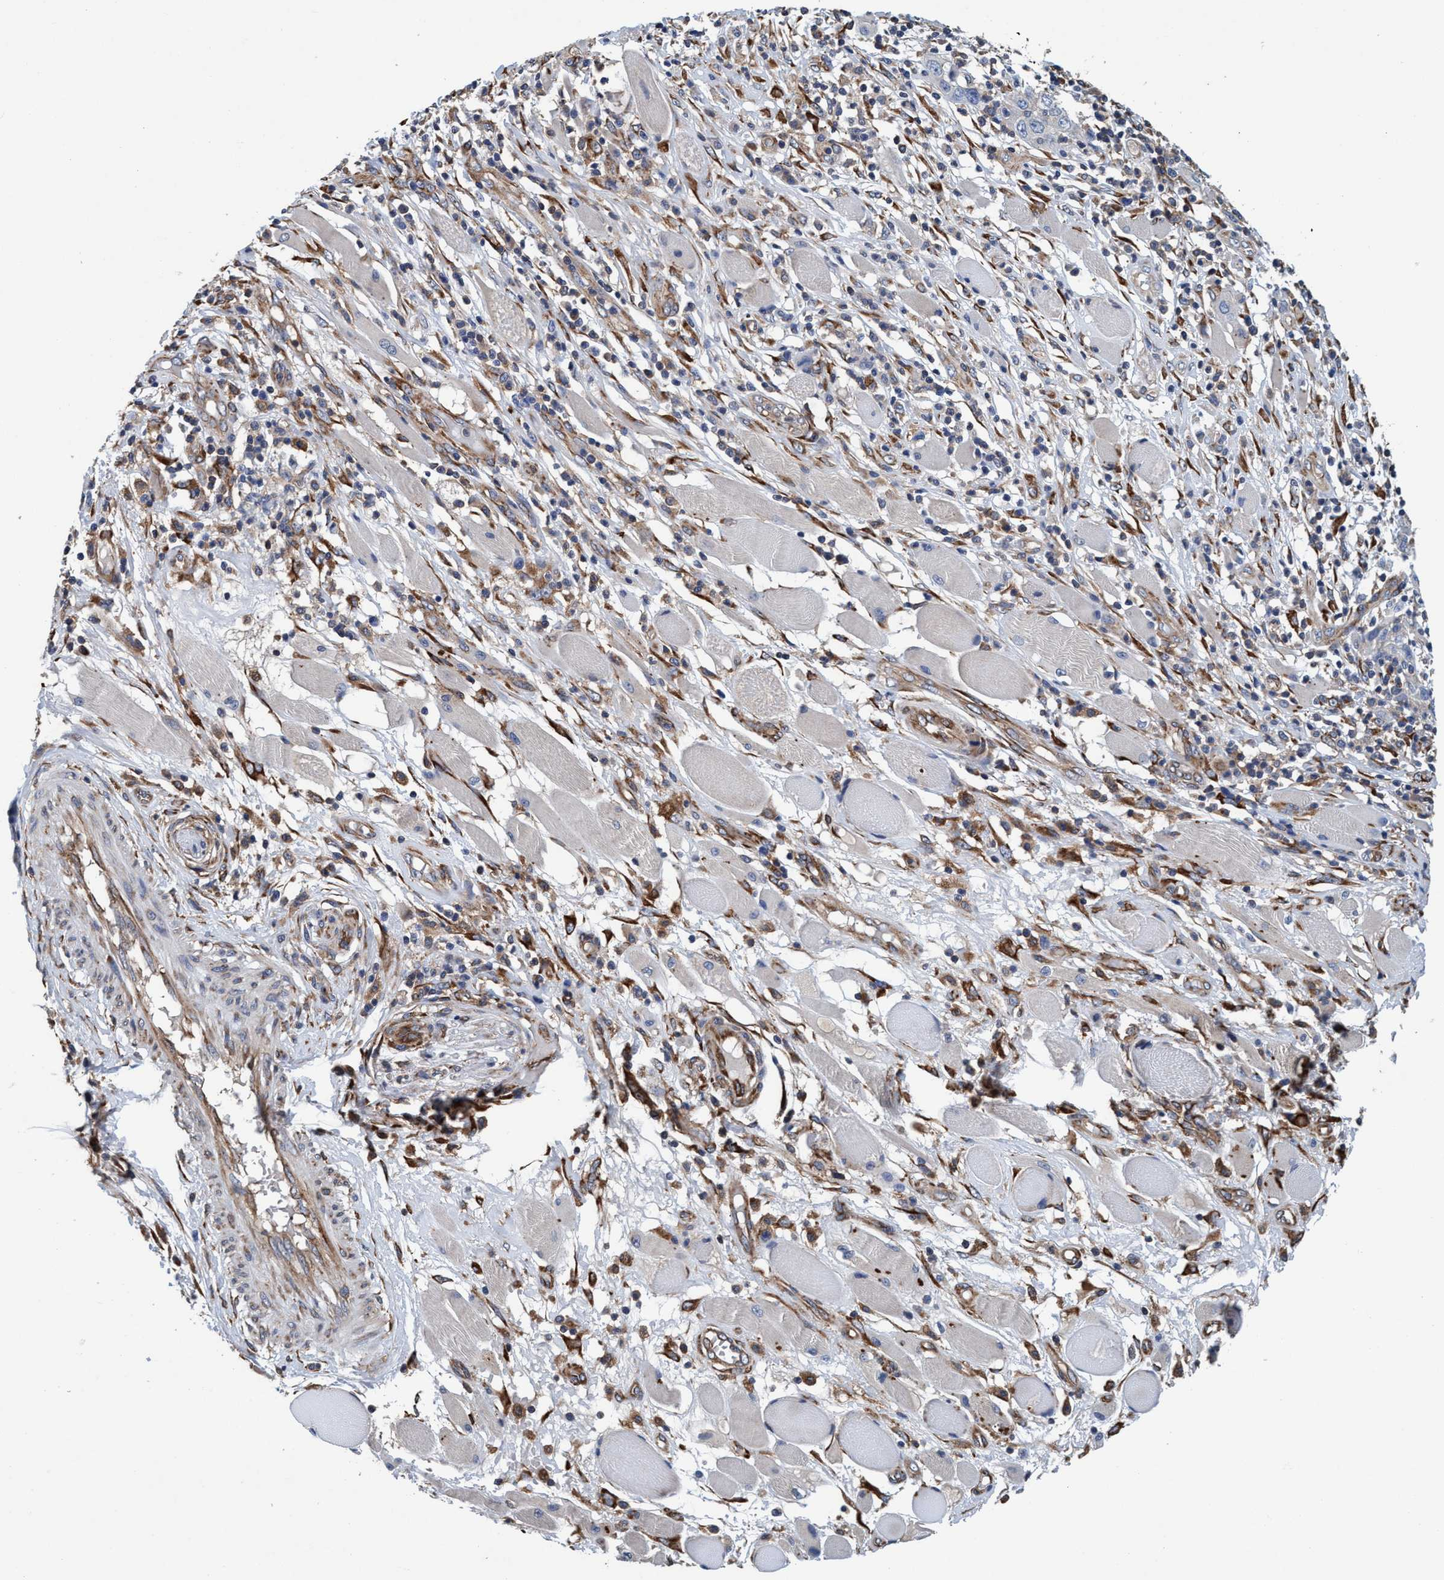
{"staining": {"intensity": "negative", "quantity": "none", "location": "none"}, "tissue": "skin cancer", "cell_type": "Tumor cells", "image_type": "cancer", "snomed": [{"axis": "morphology", "description": "Squamous cell carcinoma, NOS"}, {"axis": "topography", "description": "Skin"}], "caption": "Immunohistochemistry image of neoplastic tissue: human skin cancer (squamous cell carcinoma) stained with DAB shows no significant protein staining in tumor cells.", "gene": "ENDOG", "patient": {"sex": "female", "age": 88}}